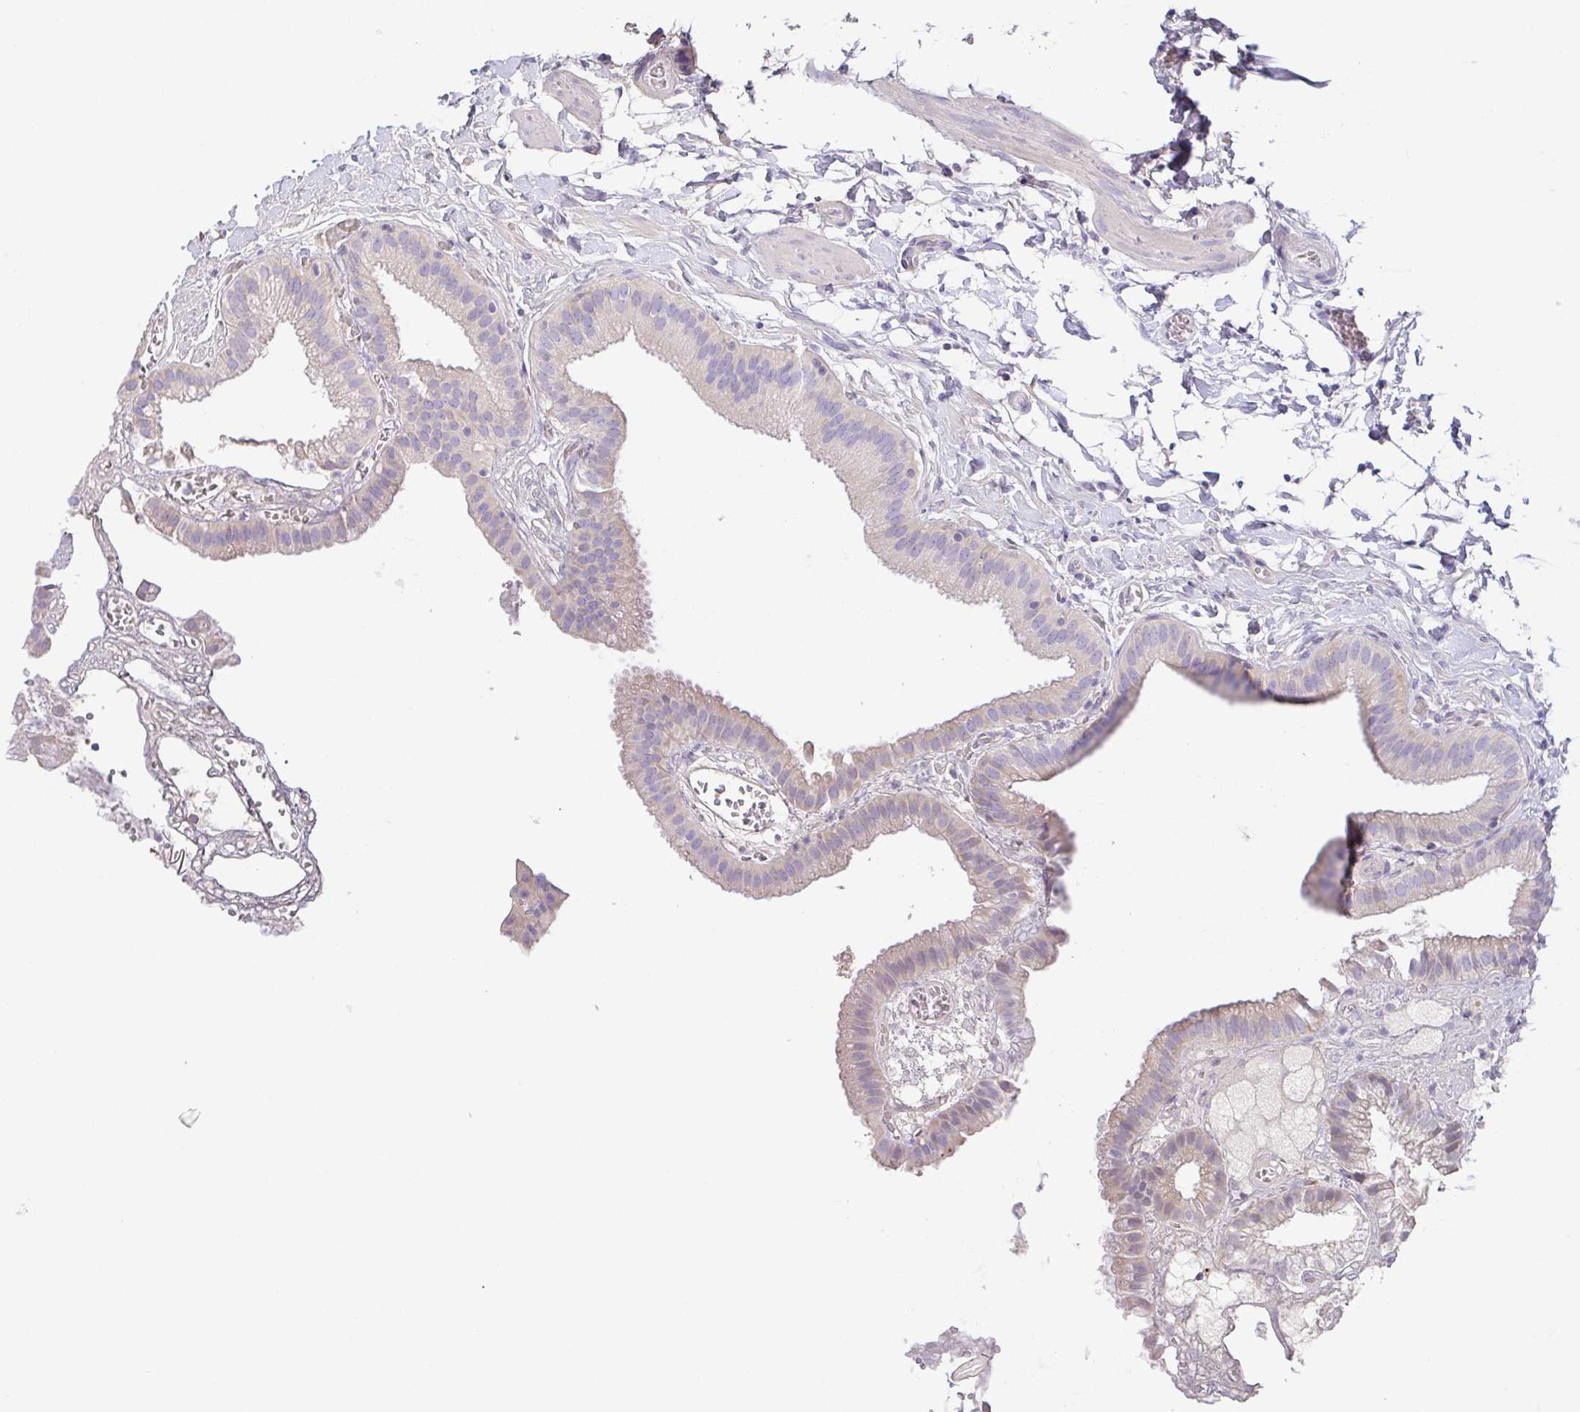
{"staining": {"intensity": "weak", "quantity": "<25%", "location": "cytoplasmic/membranous"}, "tissue": "gallbladder", "cell_type": "Glandular cells", "image_type": "normal", "snomed": [{"axis": "morphology", "description": "Normal tissue, NOS"}, {"axis": "topography", "description": "Gallbladder"}], "caption": "IHC micrograph of unremarkable human gallbladder stained for a protein (brown), which shows no positivity in glandular cells.", "gene": "PKDREJ", "patient": {"sex": "female", "age": 63}}